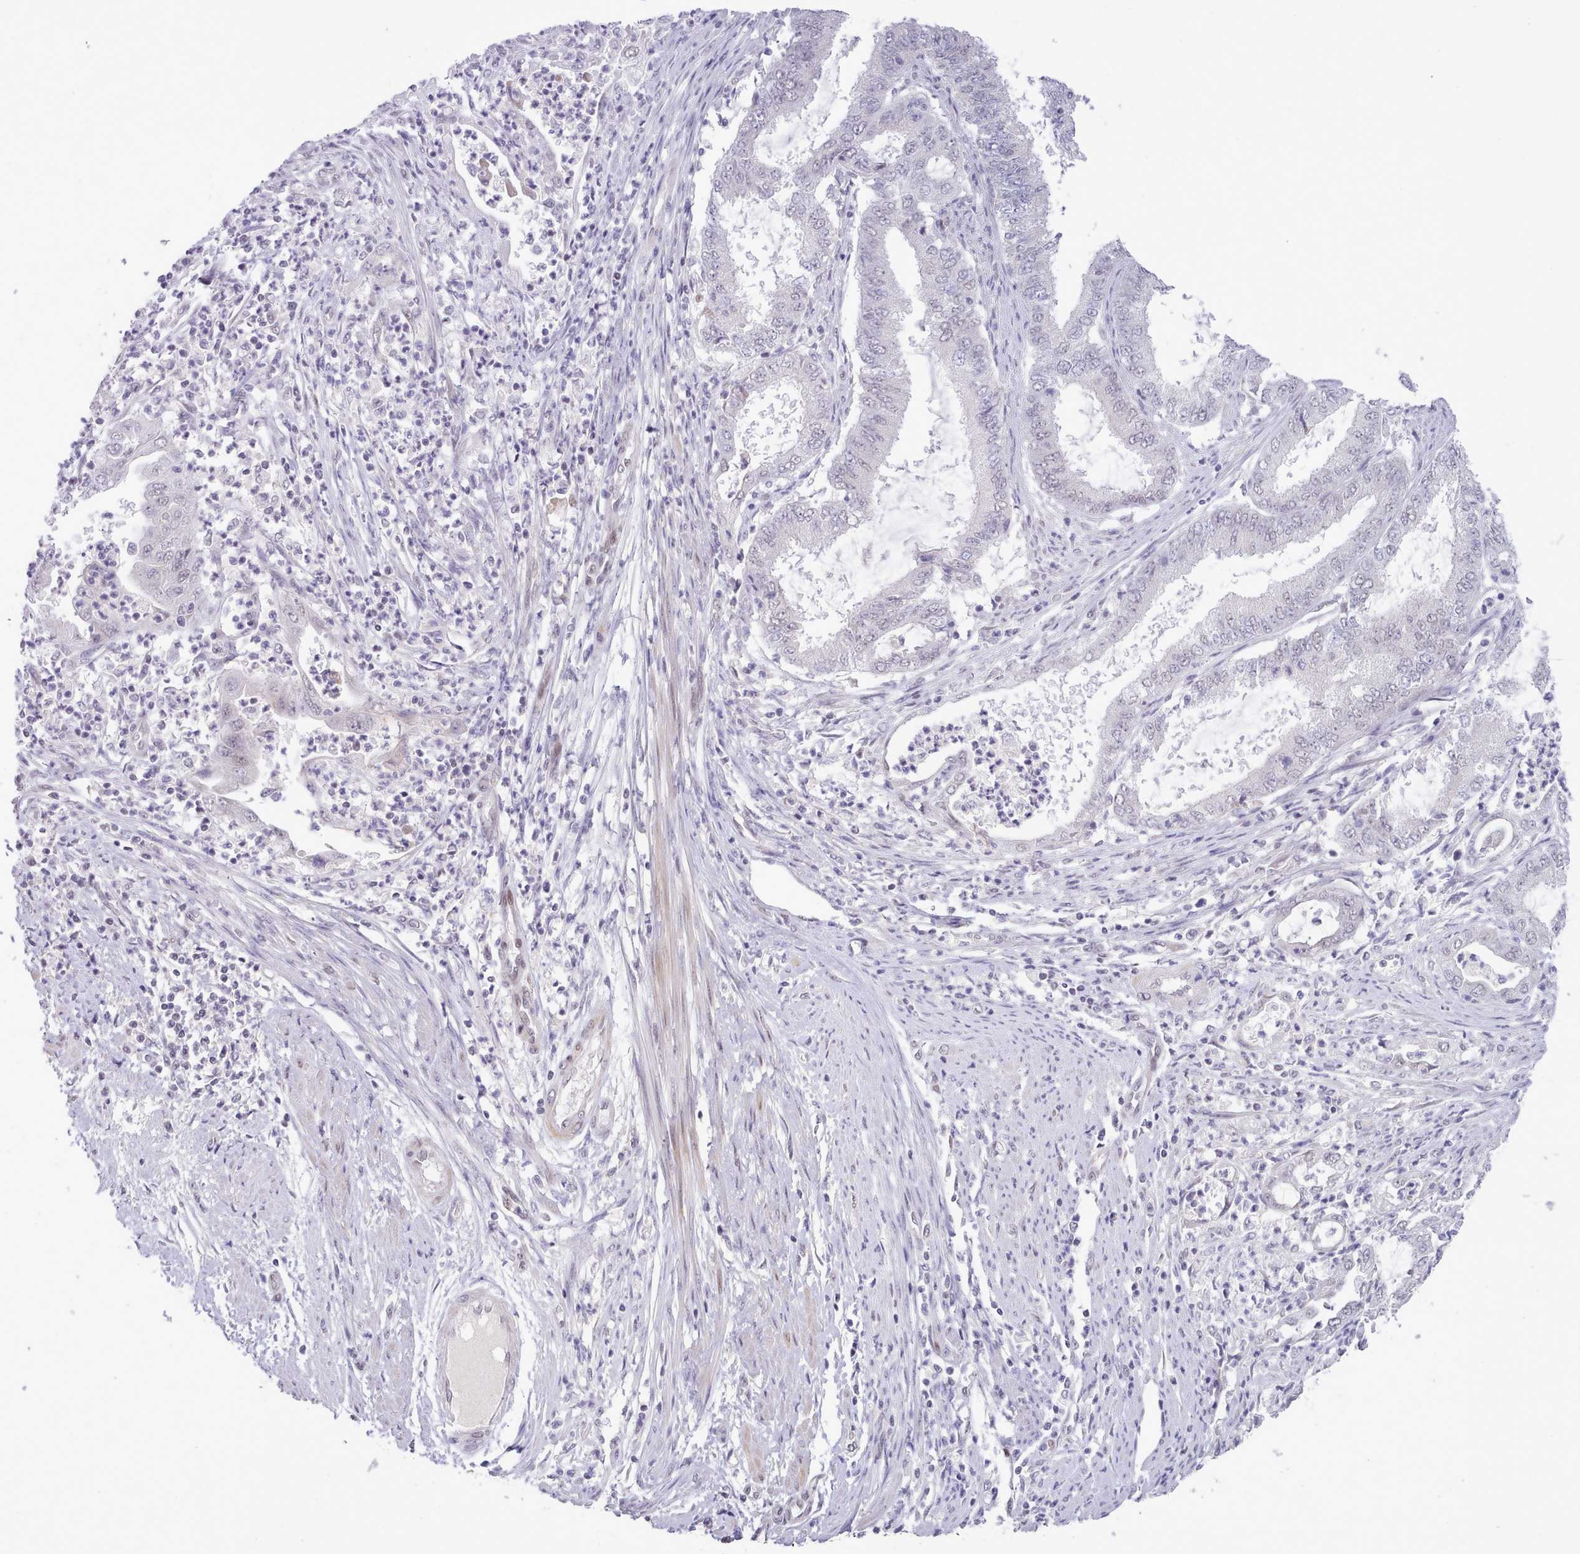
{"staining": {"intensity": "weak", "quantity": "<25%", "location": "nuclear"}, "tissue": "endometrial cancer", "cell_type": "Tumor cells", "image_type": "cancer", "snomed": [{"axis": "morphology", "description": "Adenocarcinoma, NOS"}, {"axis": "topography", "description": "Endometrium"}], "caption": "Immunohistochemistry of human endometrial cancer exhibits no expression in tumor cells.", "gene": "RFX1", "patient": {"sex": "female", "age": 51}}